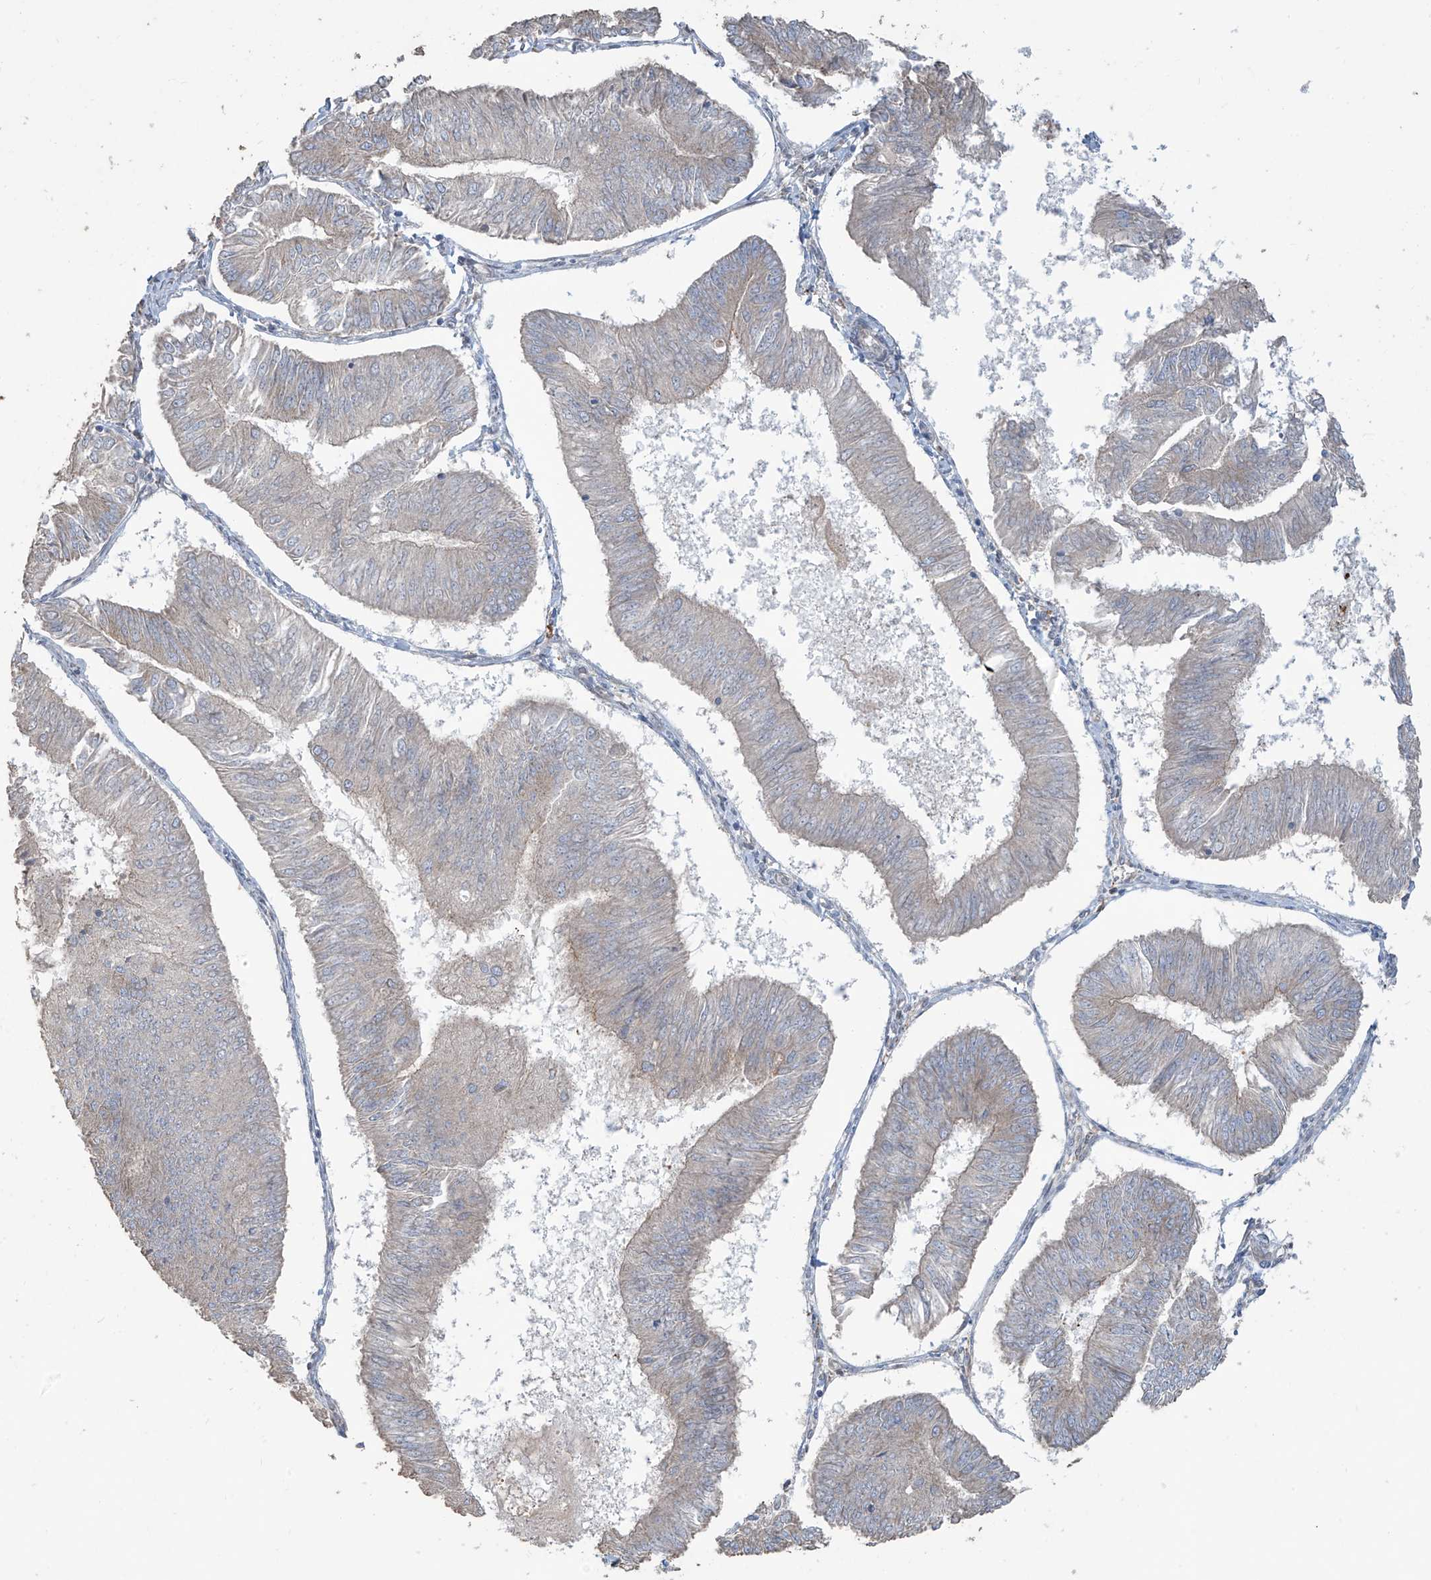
{"staining": {"intensity": "negative", "quantity": "none", "location": "none"}, "tissue": "endometrial cancer", "cell_type": "Tumor cells", "image_type": "cancer", "snomed": [{"axis": "morphology", "description": "Adenocarcinoma, NOS"}, {"axis": "topography", "description": "Endometrium"}], "caption": "Tumor cells are negative for protein expression in human endometrial adenocarcinoma.", "gene": "ABTB1", "patient": {"sex": "female", "age": 58}}